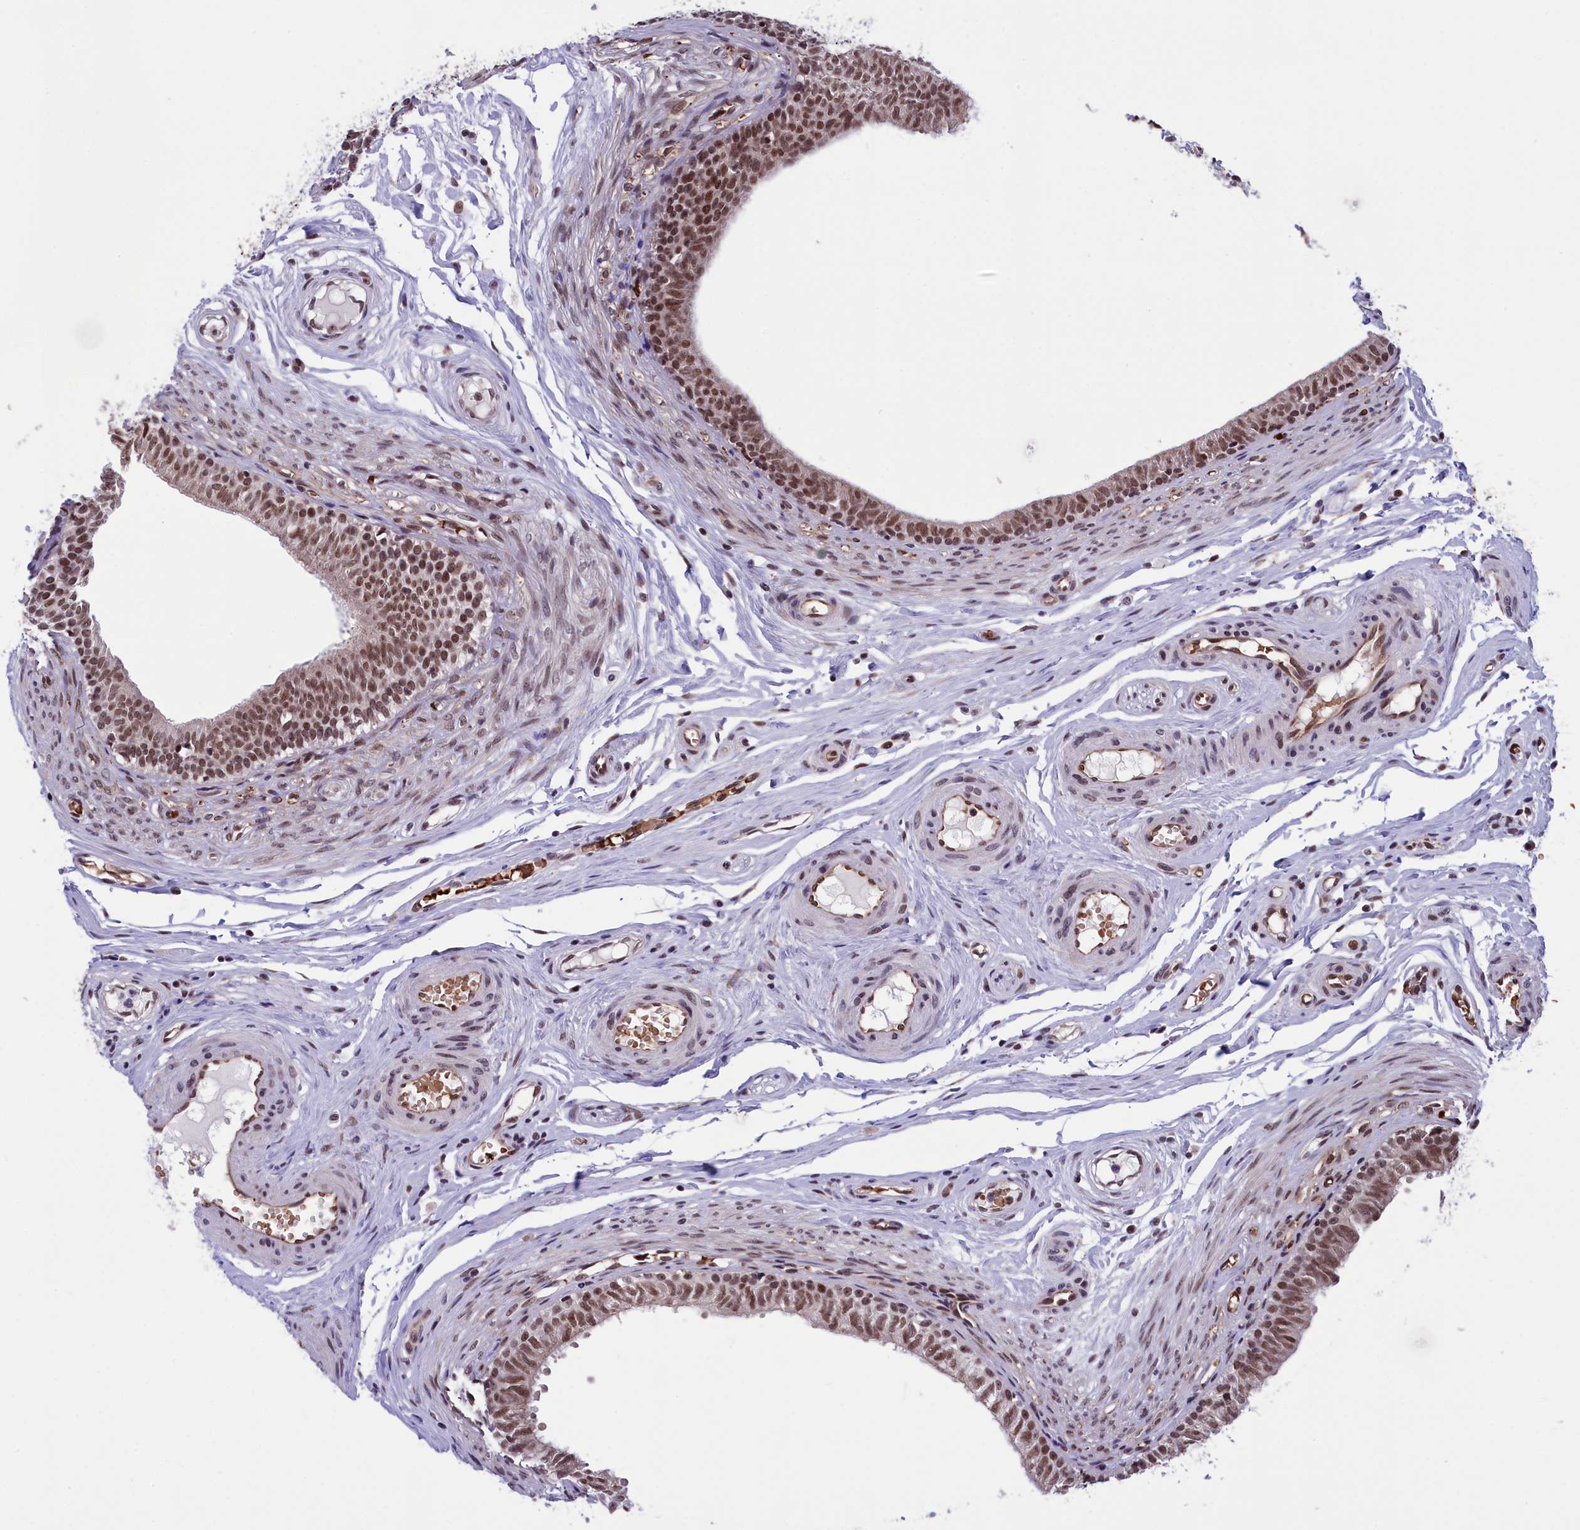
{"staining": {"intensity": "moderate", "quantity": ">75%", "location": "nuclear"}, "tissue": "epididymis", "cell_type": "Glandular cells", "image_type": "normal", "snomed": [{"axis": "morphology", "description": "Normal tissue, NOS"}, {"axis": "topography", "description": "Epididymis, spermatic cord, NOS"}], "caption": "A medium amount of moderate nuclear expression is seen in about >75% of glandular cells in unremarkable epididymis.", "gene": "MPHOSPH8", "patient": {"sex": "male", "age": 22}}